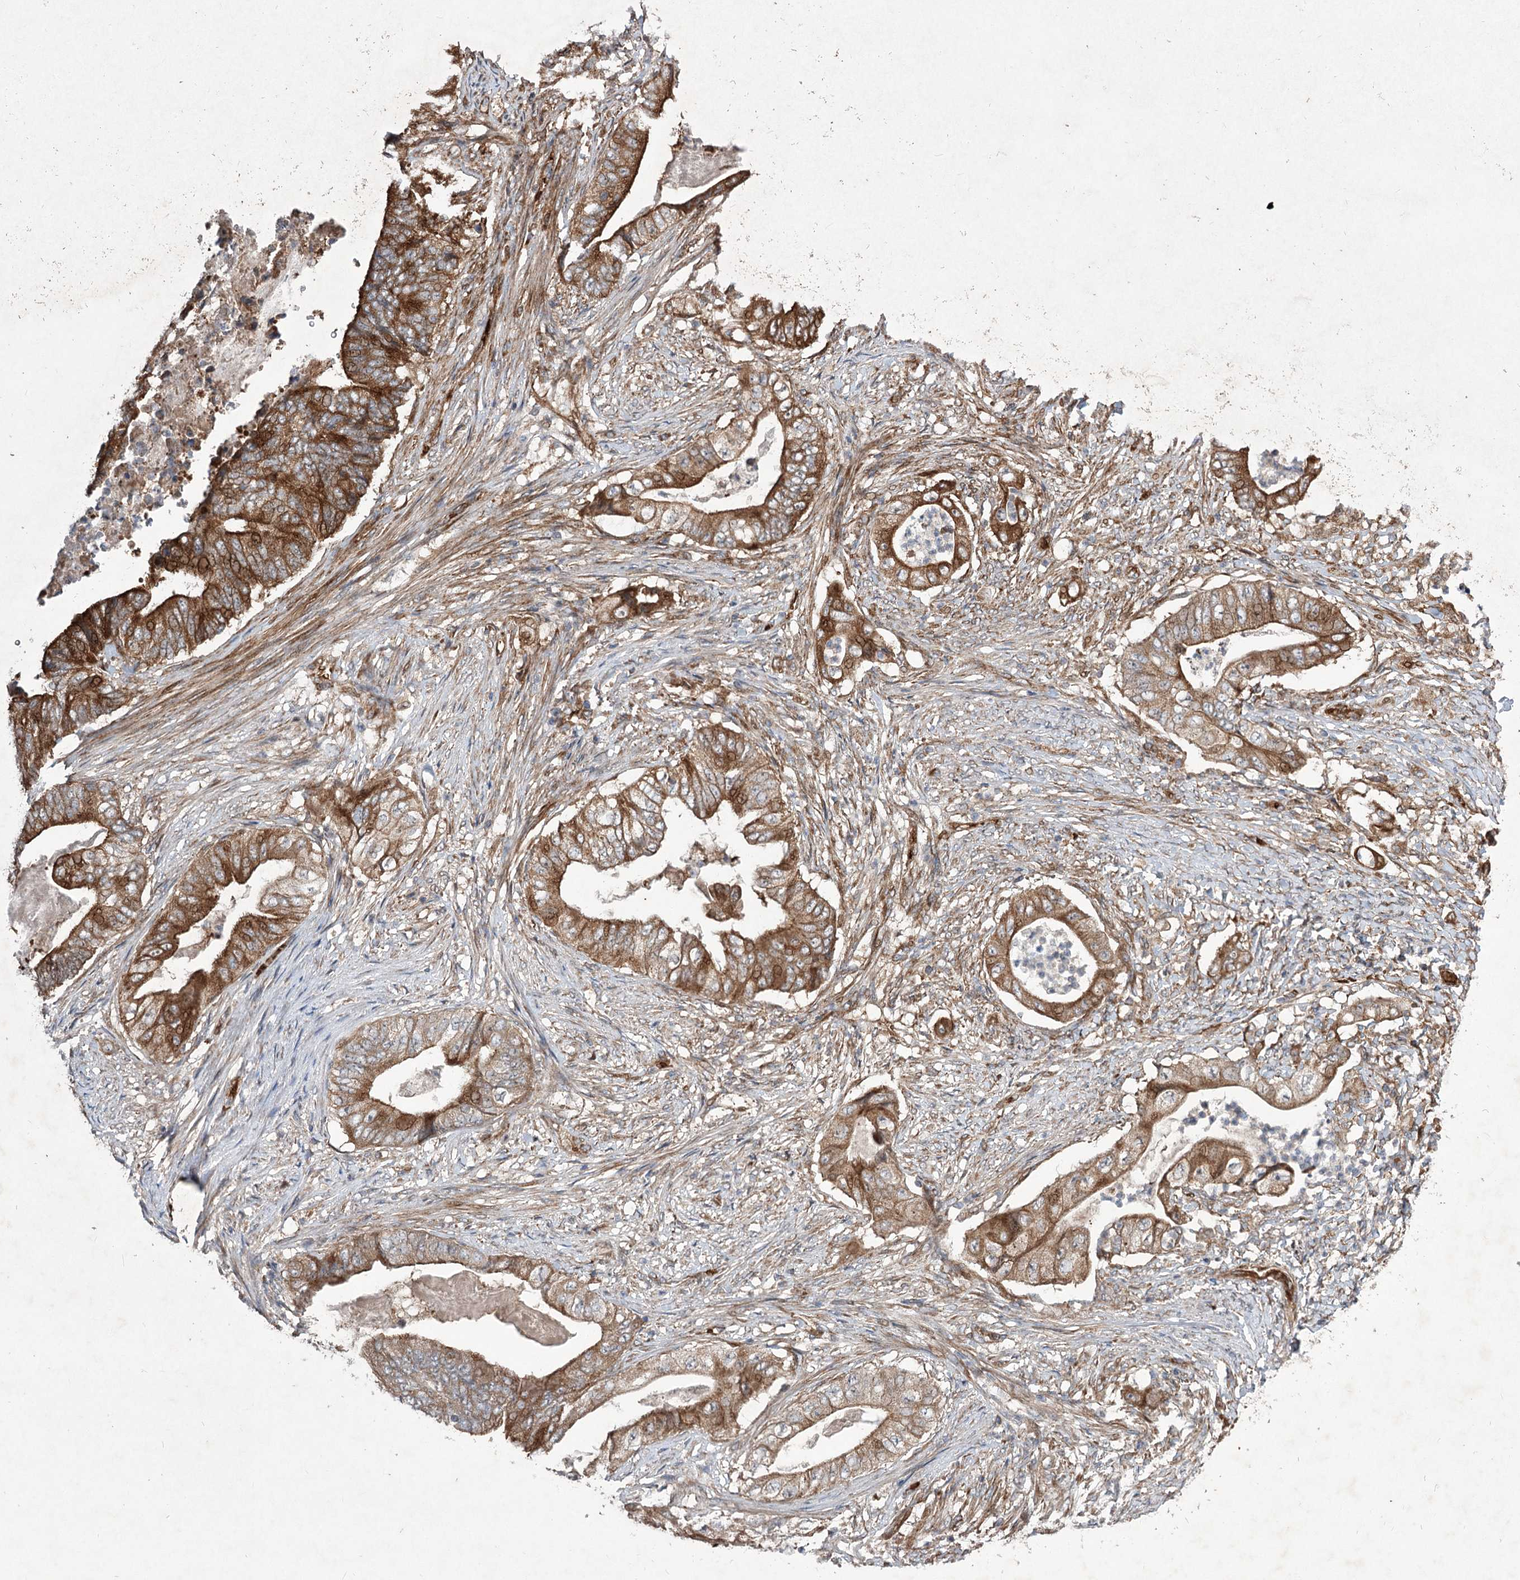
{"staining": {"intensity": "moderate", "quantity": ">75%", "location": "cytoplasmic/membranous"}, "tissue": "stomach cancer", "cell_type": "Tumor cells", "image_type": "cancer", "snomed": [{"axis": "morphology", "description": "Adenocarcinoma, NOS"}, {"axis": "topography", "description": "Stomach"}], "caption": "Brown immunohistochemical staining in stomach cancer (adenocarcinoma) reveals moderate cytoplasmic/membranous expression in approximately >75% of tumor cells.", "gene": "SERINC5", "patient": {"sex": "female", "age": 73}}